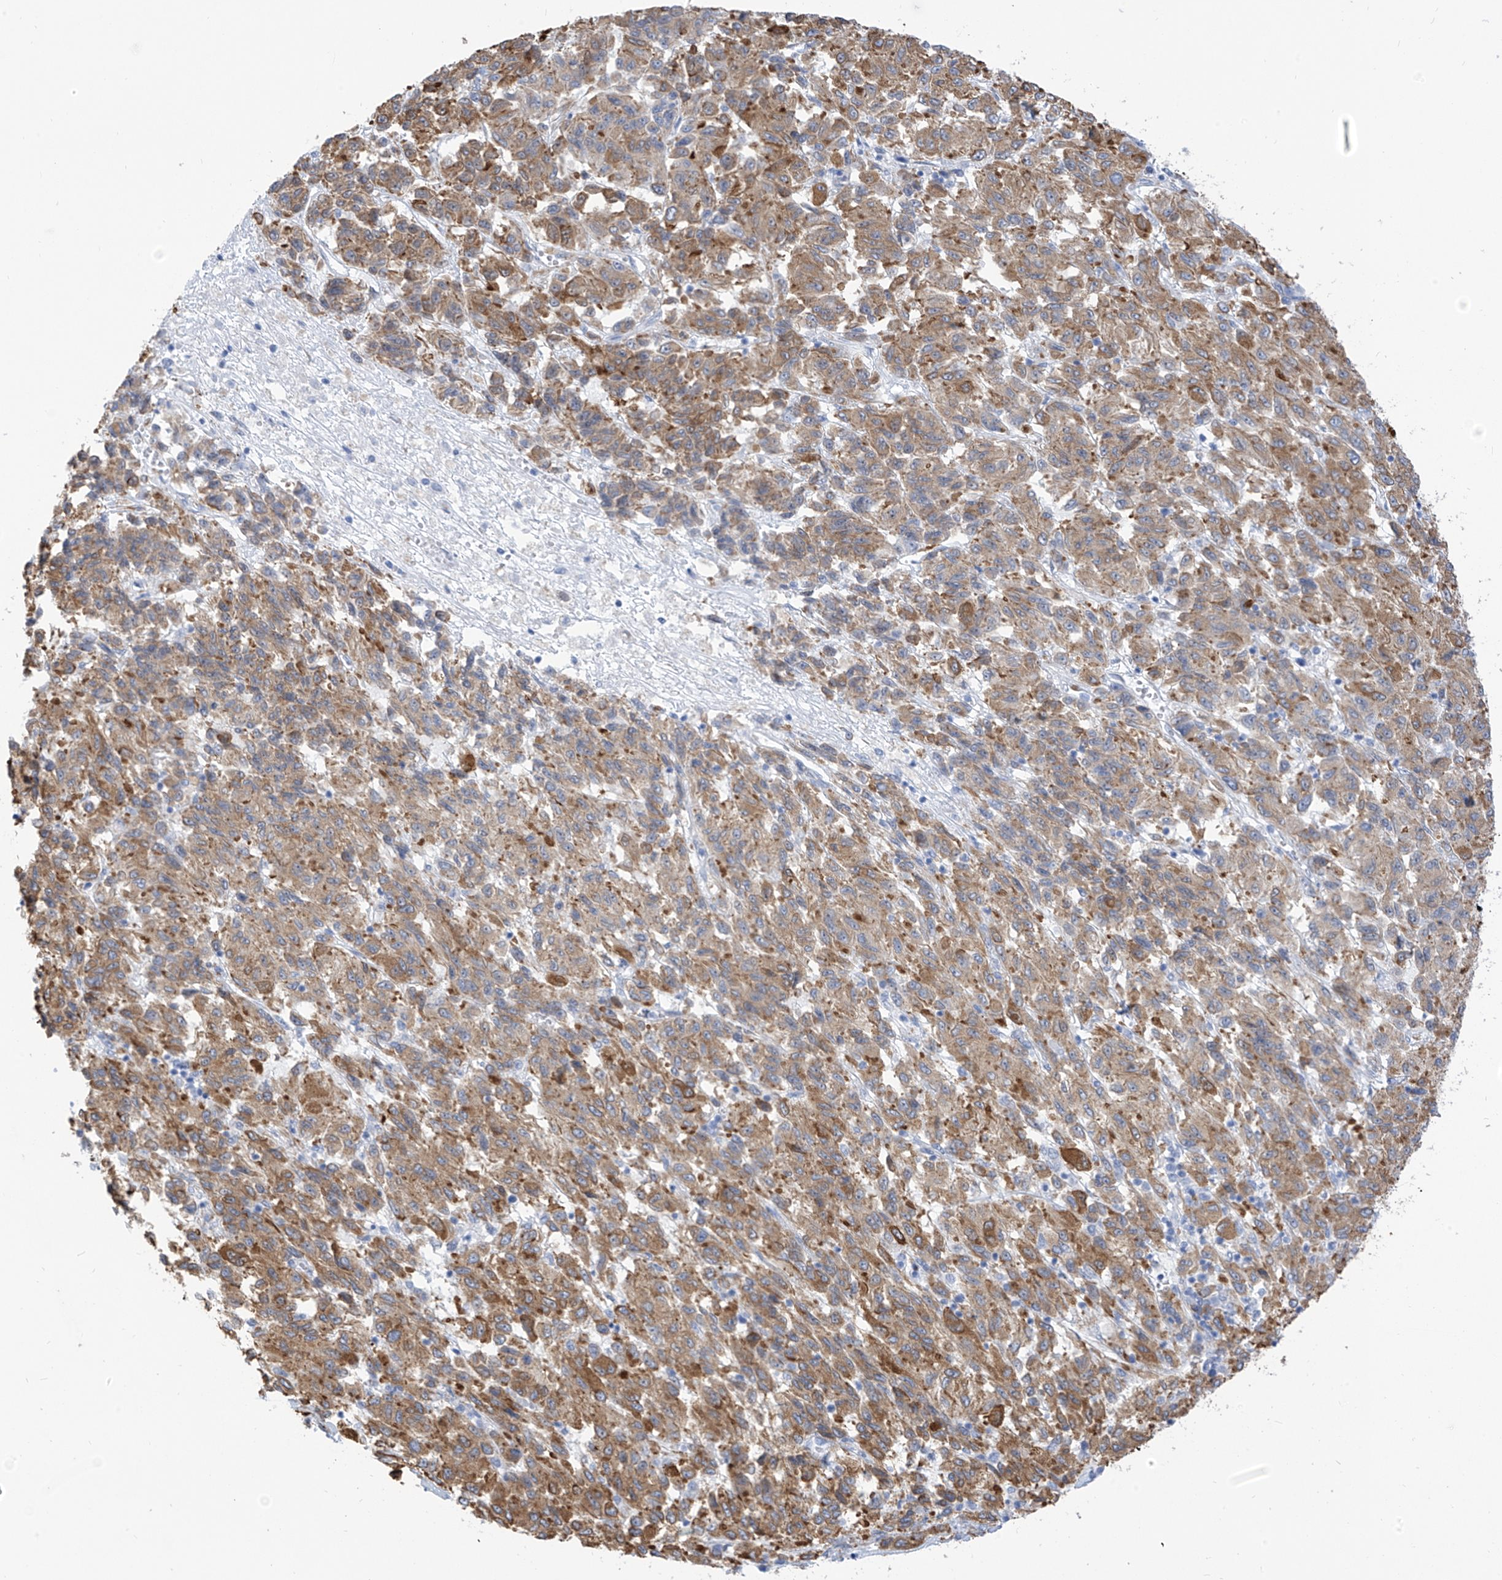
{"staining": {"intensity": "moderate", "quantity": ">75%", "location": "cytoplasmic/membranous"}, "tissue": "melanoma", "cell_type": "Tumor cells", "image_type": "cancer", "snomed": [{"axis": "morphology", "description": "Malignant melanoma, Metastatic site"}, {"axis": "topography", "description": "Lung"}], "caption": "DAB immunohistochemical staining of malignant melanoma (metastatic site) reveals moderate cytoplasmic/membranous protein expression in approximately >75% of tumor cells.", "gene": "RCN2", "patient": {"sex": "male", "age": 64}}